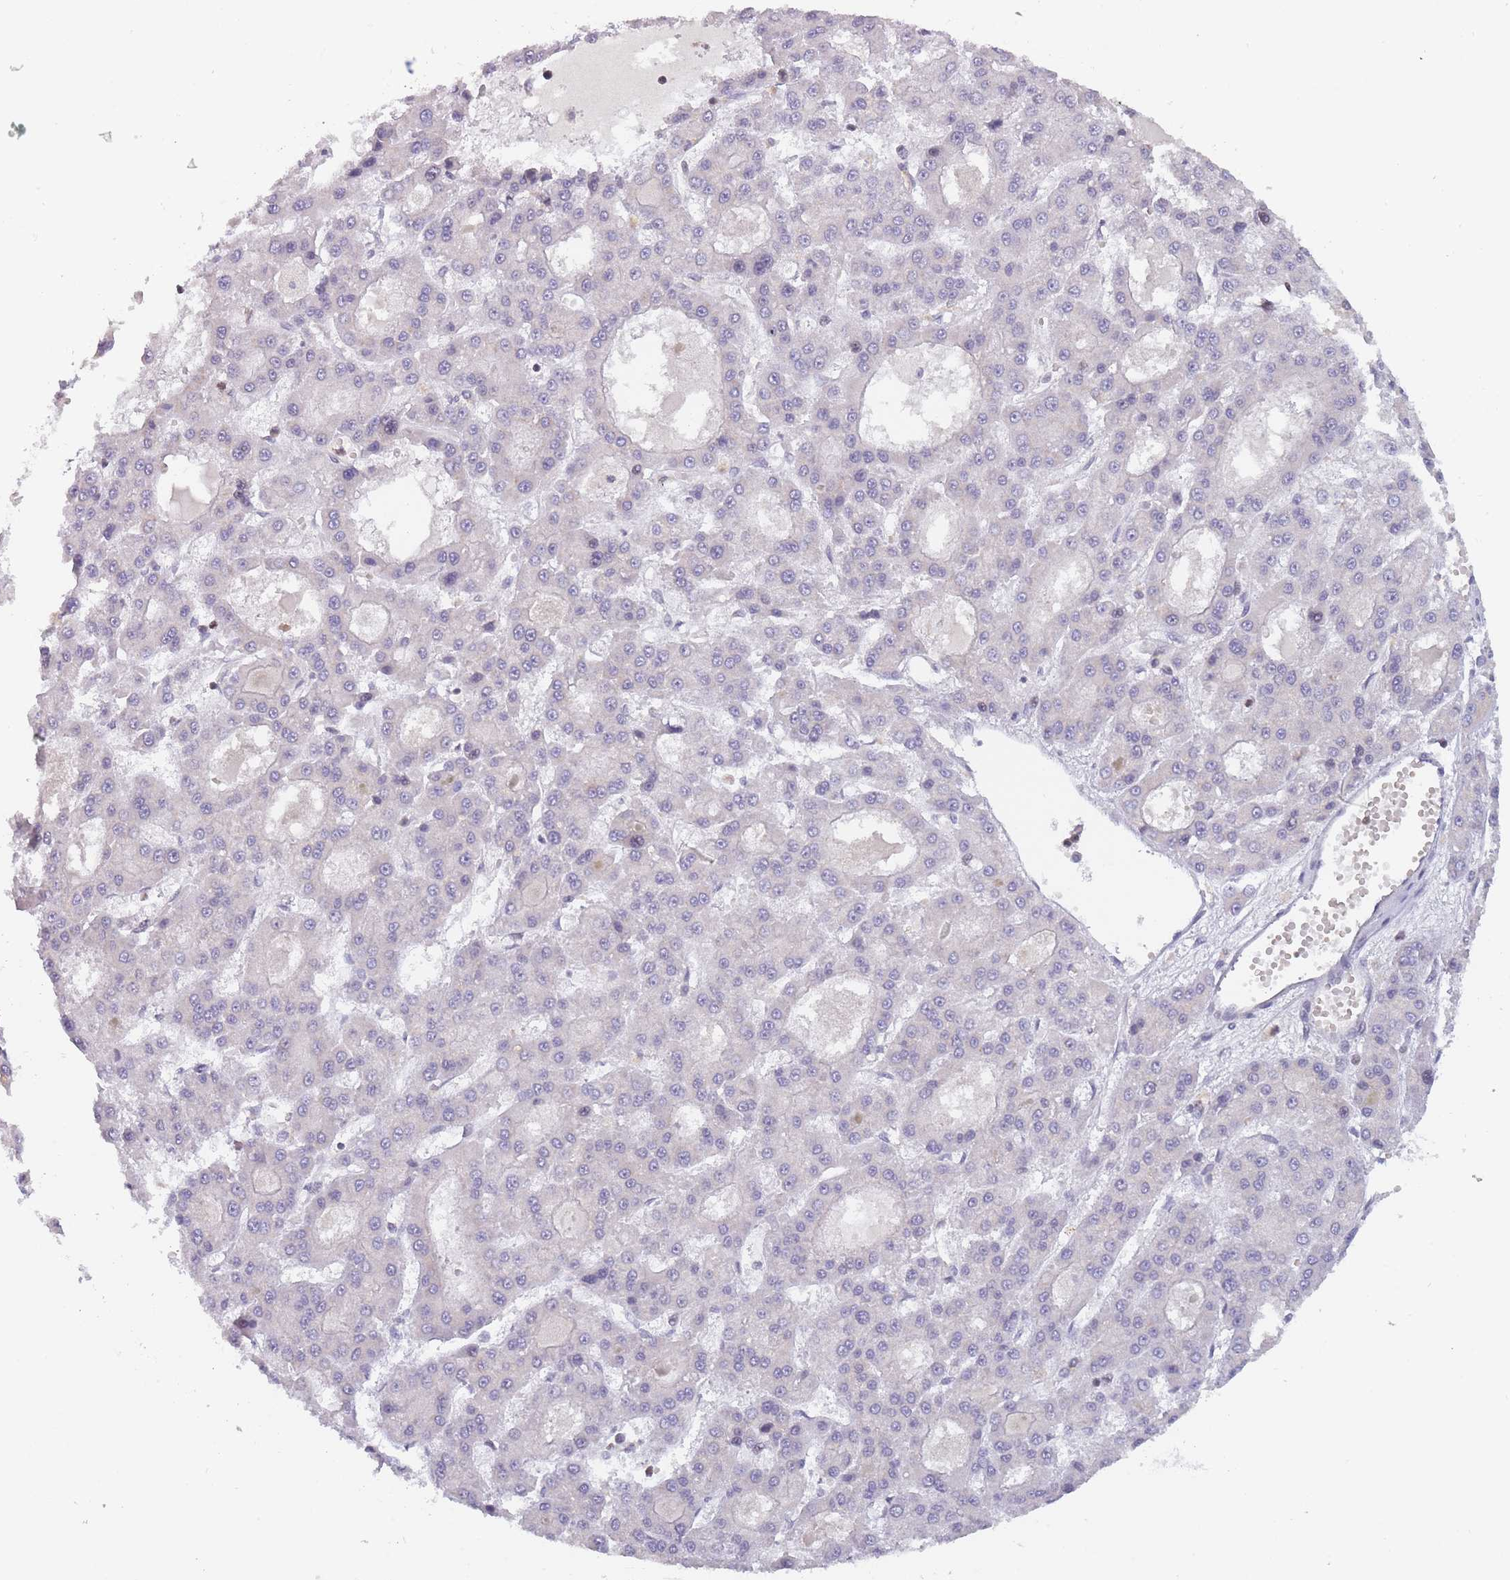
{"staining": {"intensity": "negative", "quantity": "none", "location": "none"}, "tissue": "liver cancer", "cell_type": "Tumor cells", "image_type": "cancer", "snomed": [{"axis": "morphology", "description": "Carcinoma, Hepatocellular, NOS"}, {"axis": "topography", "description": "Liver"}], "caption": "This is a image of immunohistochemistry staining of liver hepatocellular carcinoma, which shows no staining in tumor cells.", "gene": "SLC35F5", "patient": {"sex": "male", "age": 70}}